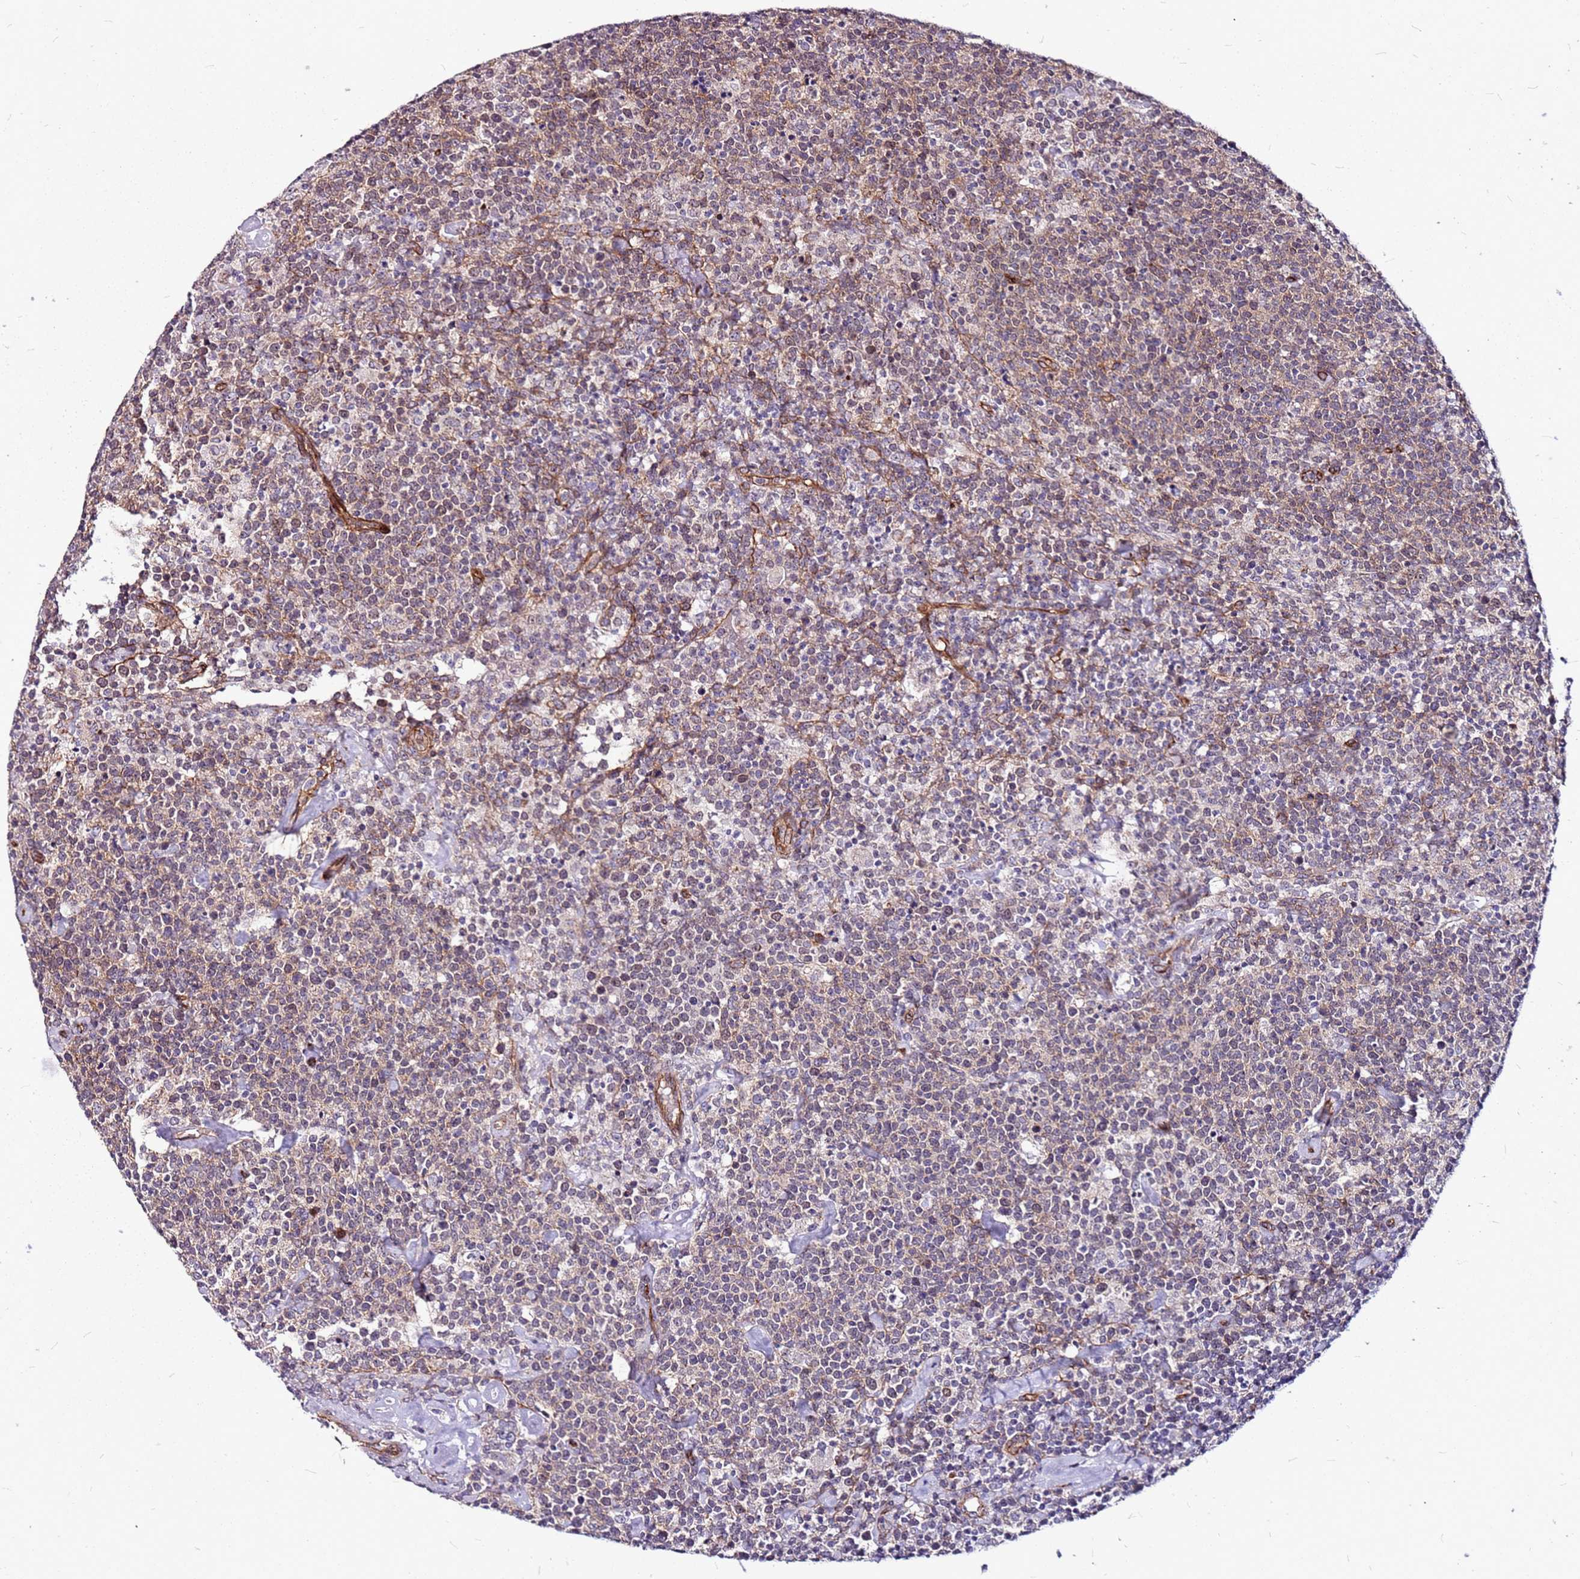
{"staining": {"intensity": "weak", "quantity": "25%-75%", "location": "cytoplasmic/membranous"}, "tissue": "lymphoma", "cell_type": "Tumor cells", "image_type": "cancer", "snomed": [{"axis": "morphology", "description": "Malignant lymphoma, non-Hodgkin's type, High grade"}, {"axis": "topography", "description": "Lymph node"}], "caption": "Brown immunohistochemical staining in lymphoma shows weak cytoplasmic/membranous expression in about 25%-75% of tumor cells. (DAB (3,3'-diaminobenzidine) = brown stain, brightfield microscopy at high magnification).", "gene": "TOPAZ1", "patient": {"sex": "male", "age": 61}}